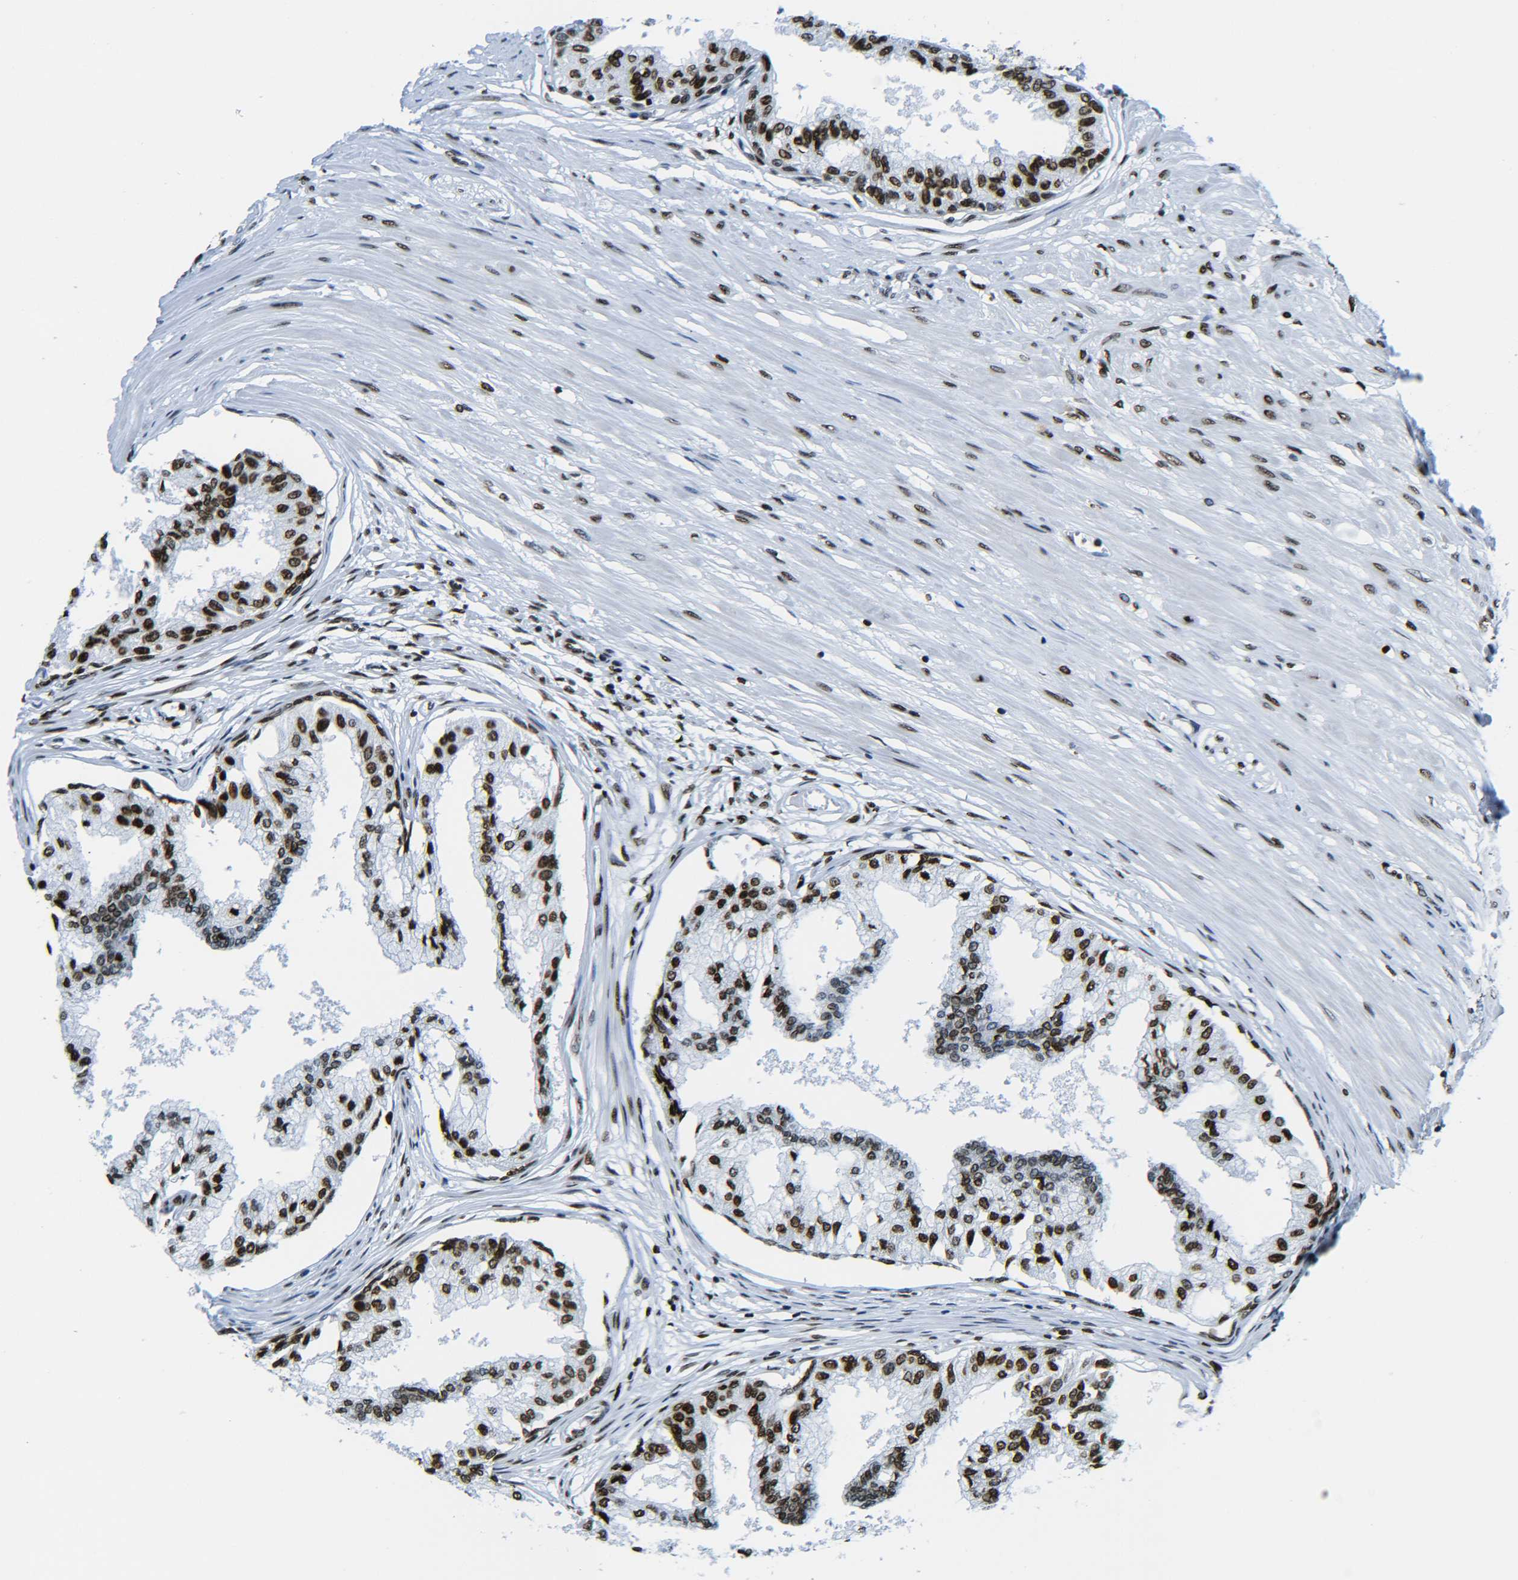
{"staining": {"intensity": "strong", "quantity": "25%-75%", "location": "nuclear"}, "tissue": "prostate", "cell_type": "Glandular cells", "image_type": "normal", "snomed": [{"axis": "morphology", "description": "Normal tissue, NOS"}, {"axis": "topography", "description": "Prostate"}, {"axis": "topography", "description": "Seminal veicle"}], "caption": "High-power microscopy captured an IHC histopathology image of benign prostate, revealing strong nuclear positivity in about 25%-75% of glandular cells. The staining was performed using DAB (3,3'-diaminobenzidine) to visualize the protein expression in brown, while the nuclei were stained in blue with hematoxylin (Magnification: 20x).", "gene": "H2AX", "patient": {"sex": "male", "age": 60}}